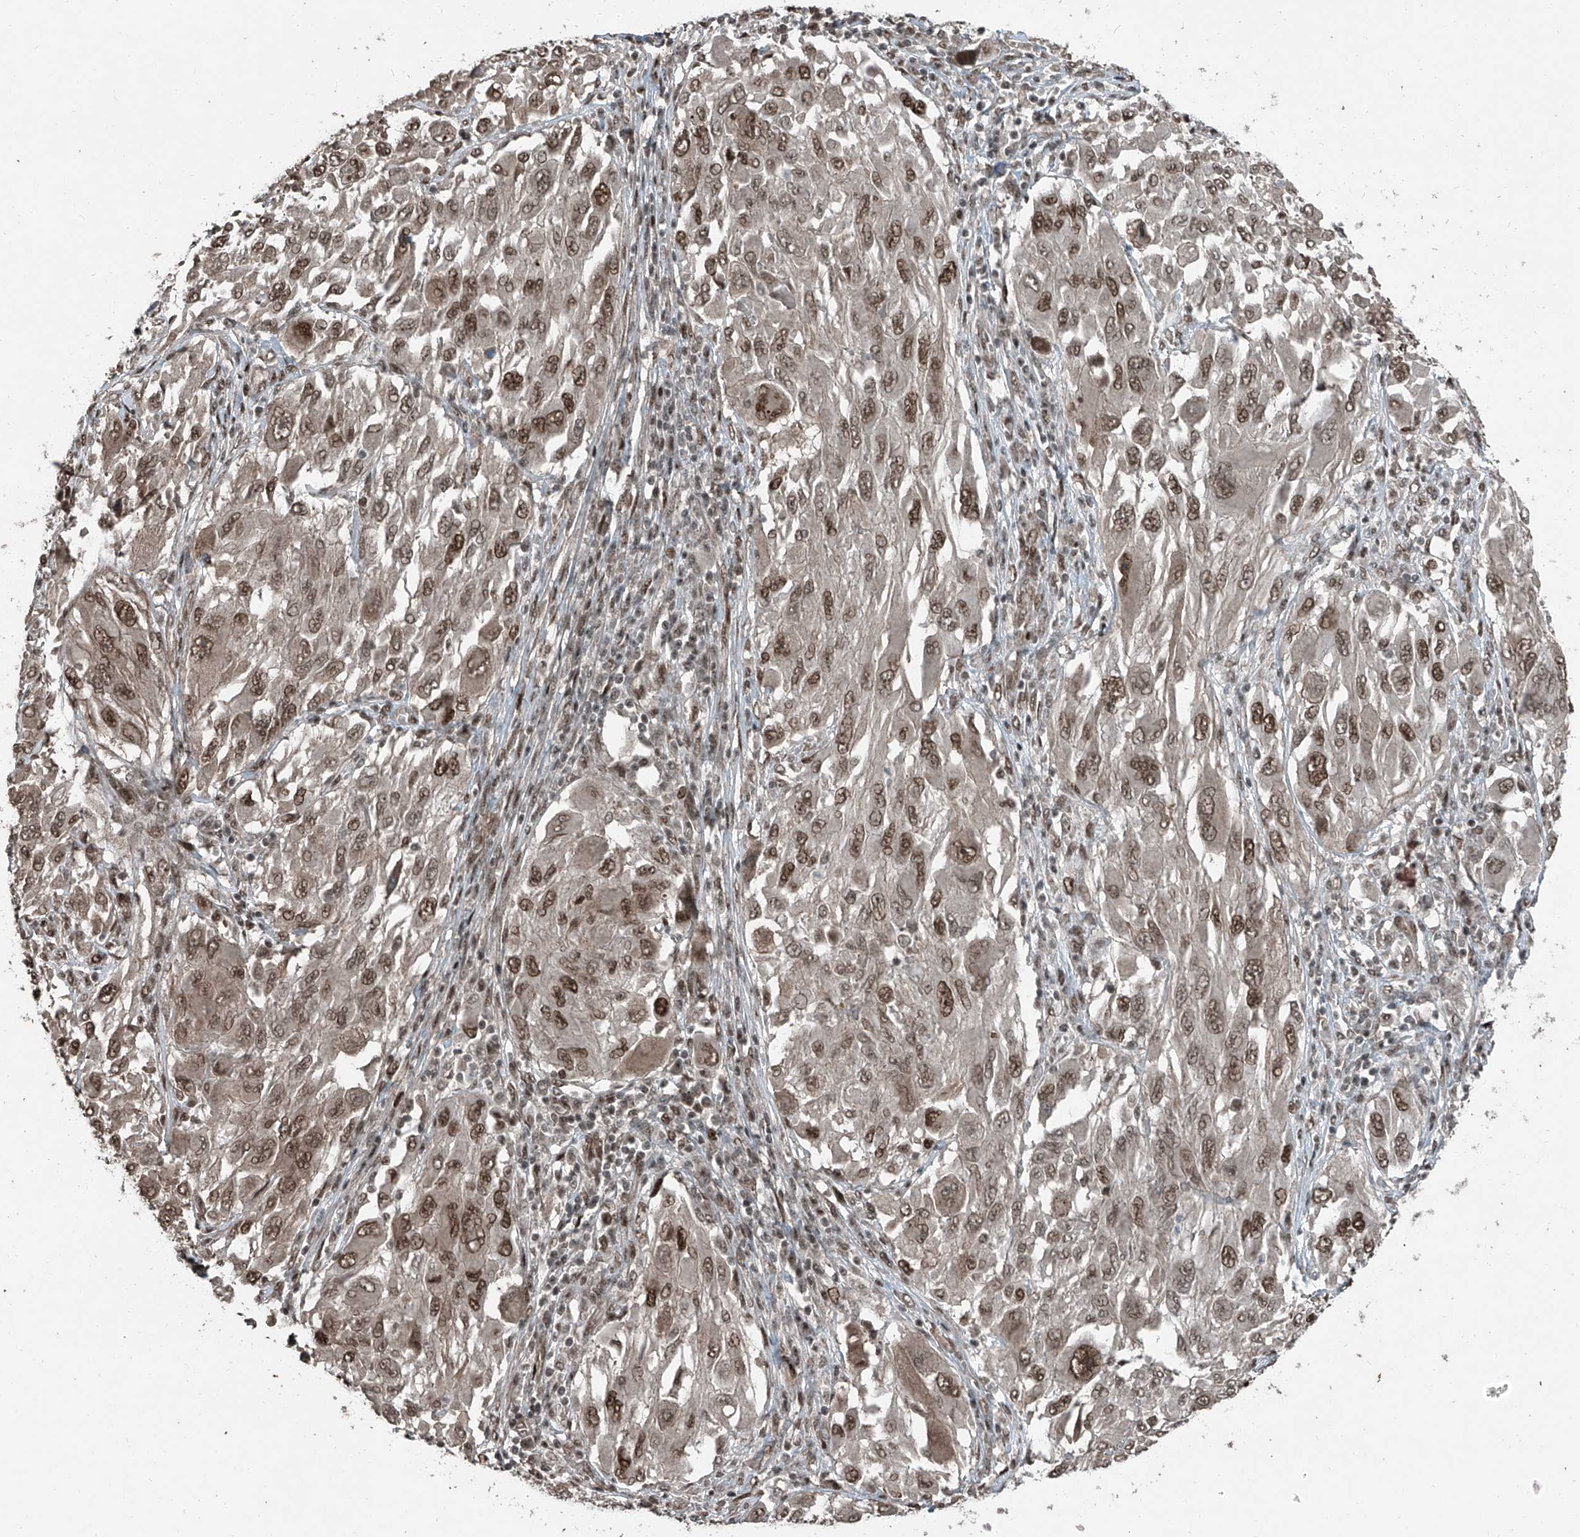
{"staining": {"intensity": "moderate", "quantity": ">75%", "location": "nuclear"}, "tissue": "melanoma", "cell_type": "Tumor cells", "image_type": "cancer", "snomed": [{"axis": "morphology", "description": "Malignant melanoma, NOS"}, {"axis": "topography", "description": "Skin"}], "caption": "Malignant melanoma was stained to show a protein in brown. There is medium levels of moderate nuclear positivity in approximately >75% of tumor cells.", "gene": "ZNF570", "patient": {"sex": "female", "age": 91}}